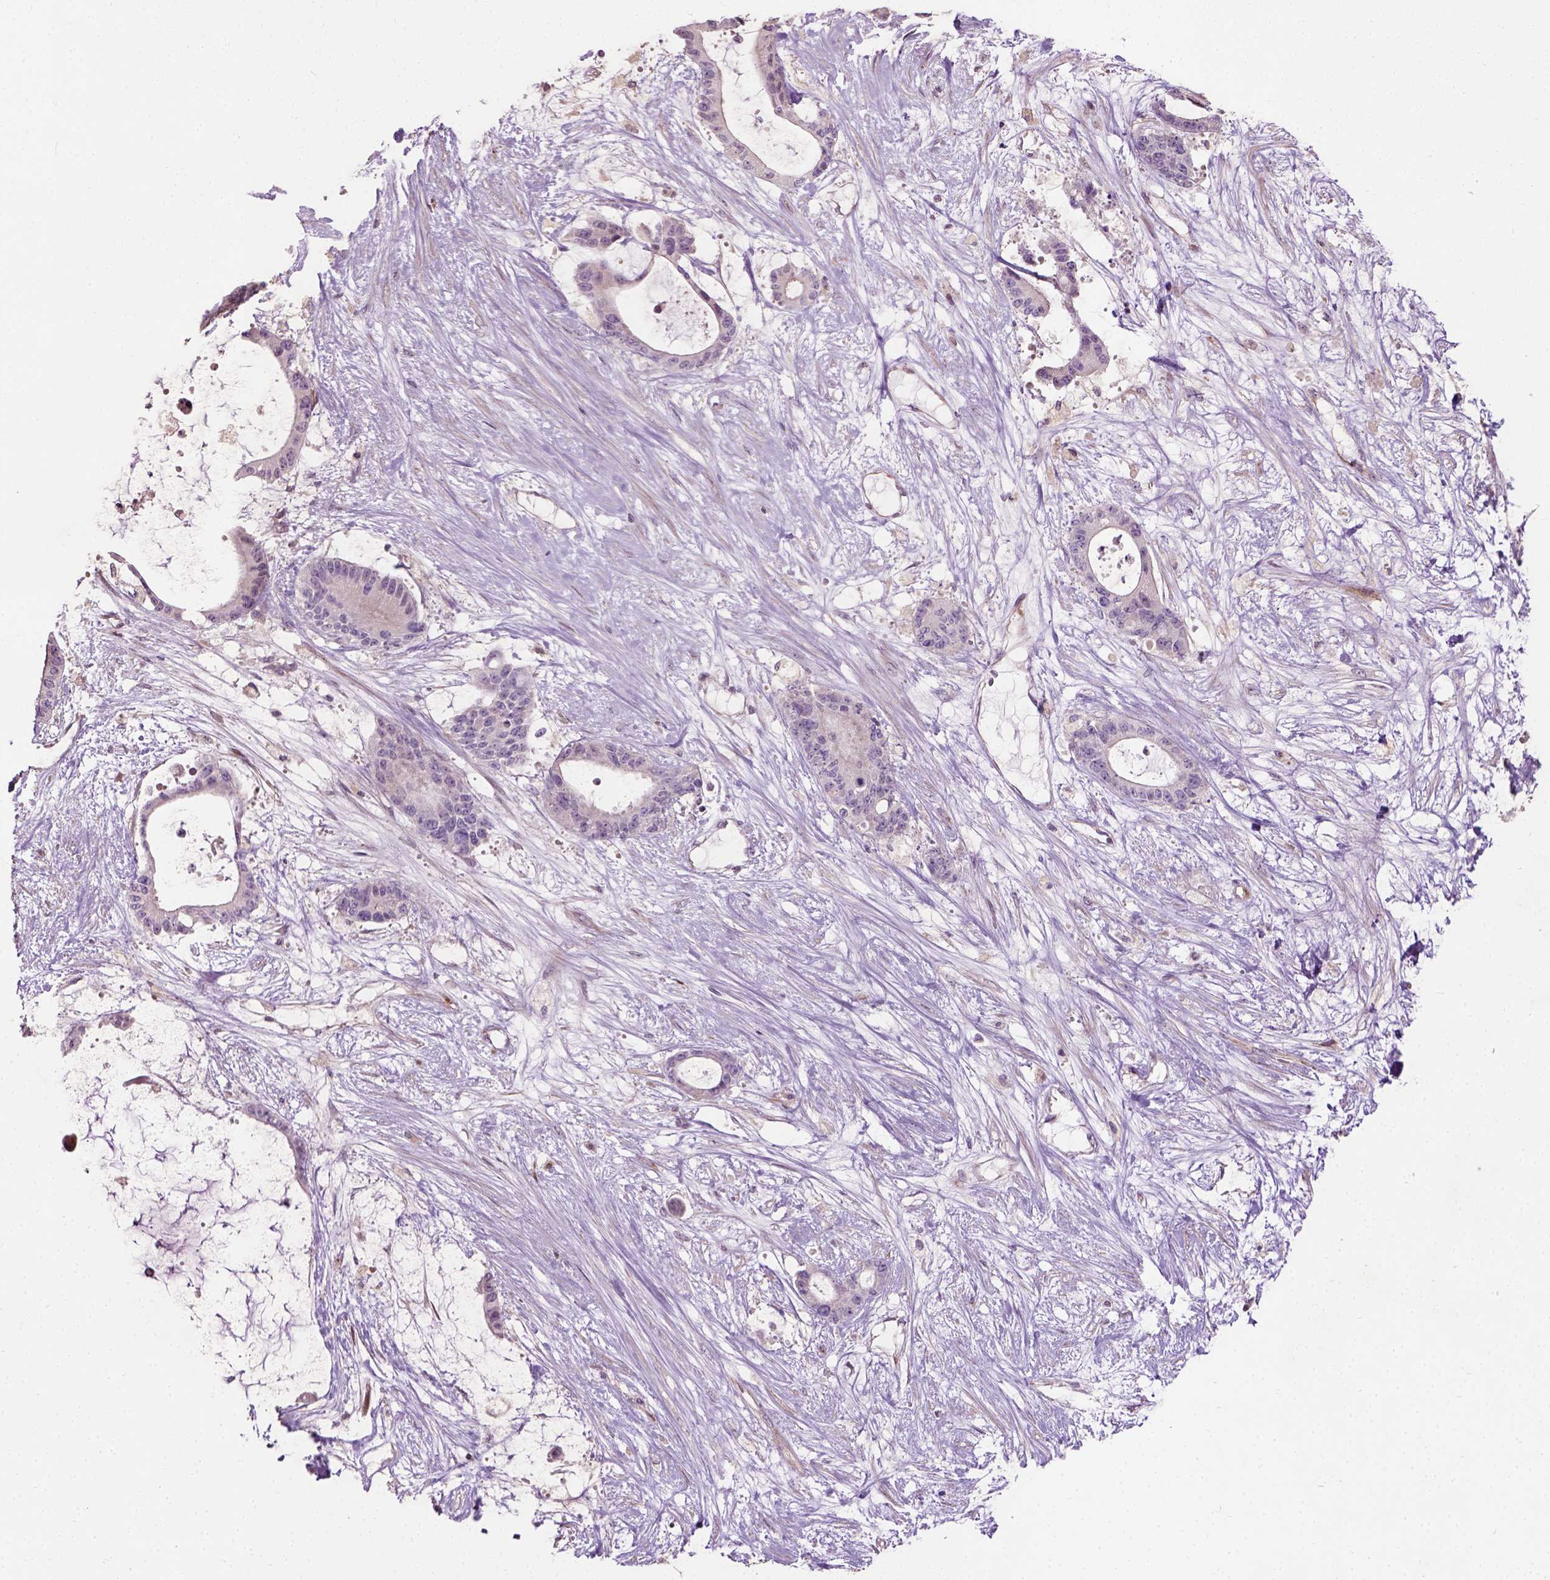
{"staining": {"intensity": "negative", "quantity": "none", "location": "none"}, "tissue": "liver cancer", "cell_type": "Tumor cells", "image_type": "cancer", "snomed": [{"axis": "morphology", "description": "Normal tissue, NOS"}, {"axis": "morphology", "description": "Cholangiocarcinoma"}, {"axis": "topography", "description": "Liver"}, {"axis": "topography", "description": "Peripheral nerve tissue"}], "caption": "Micrograph shows no significant protein staining in tumor cells of cholangiocarcinoma (liver). (DAB immunohistochemistry (IHC) with hematoxylin counter stain).", "gene": "PKP3", "patient": {"sex": "female", "age": 73}}